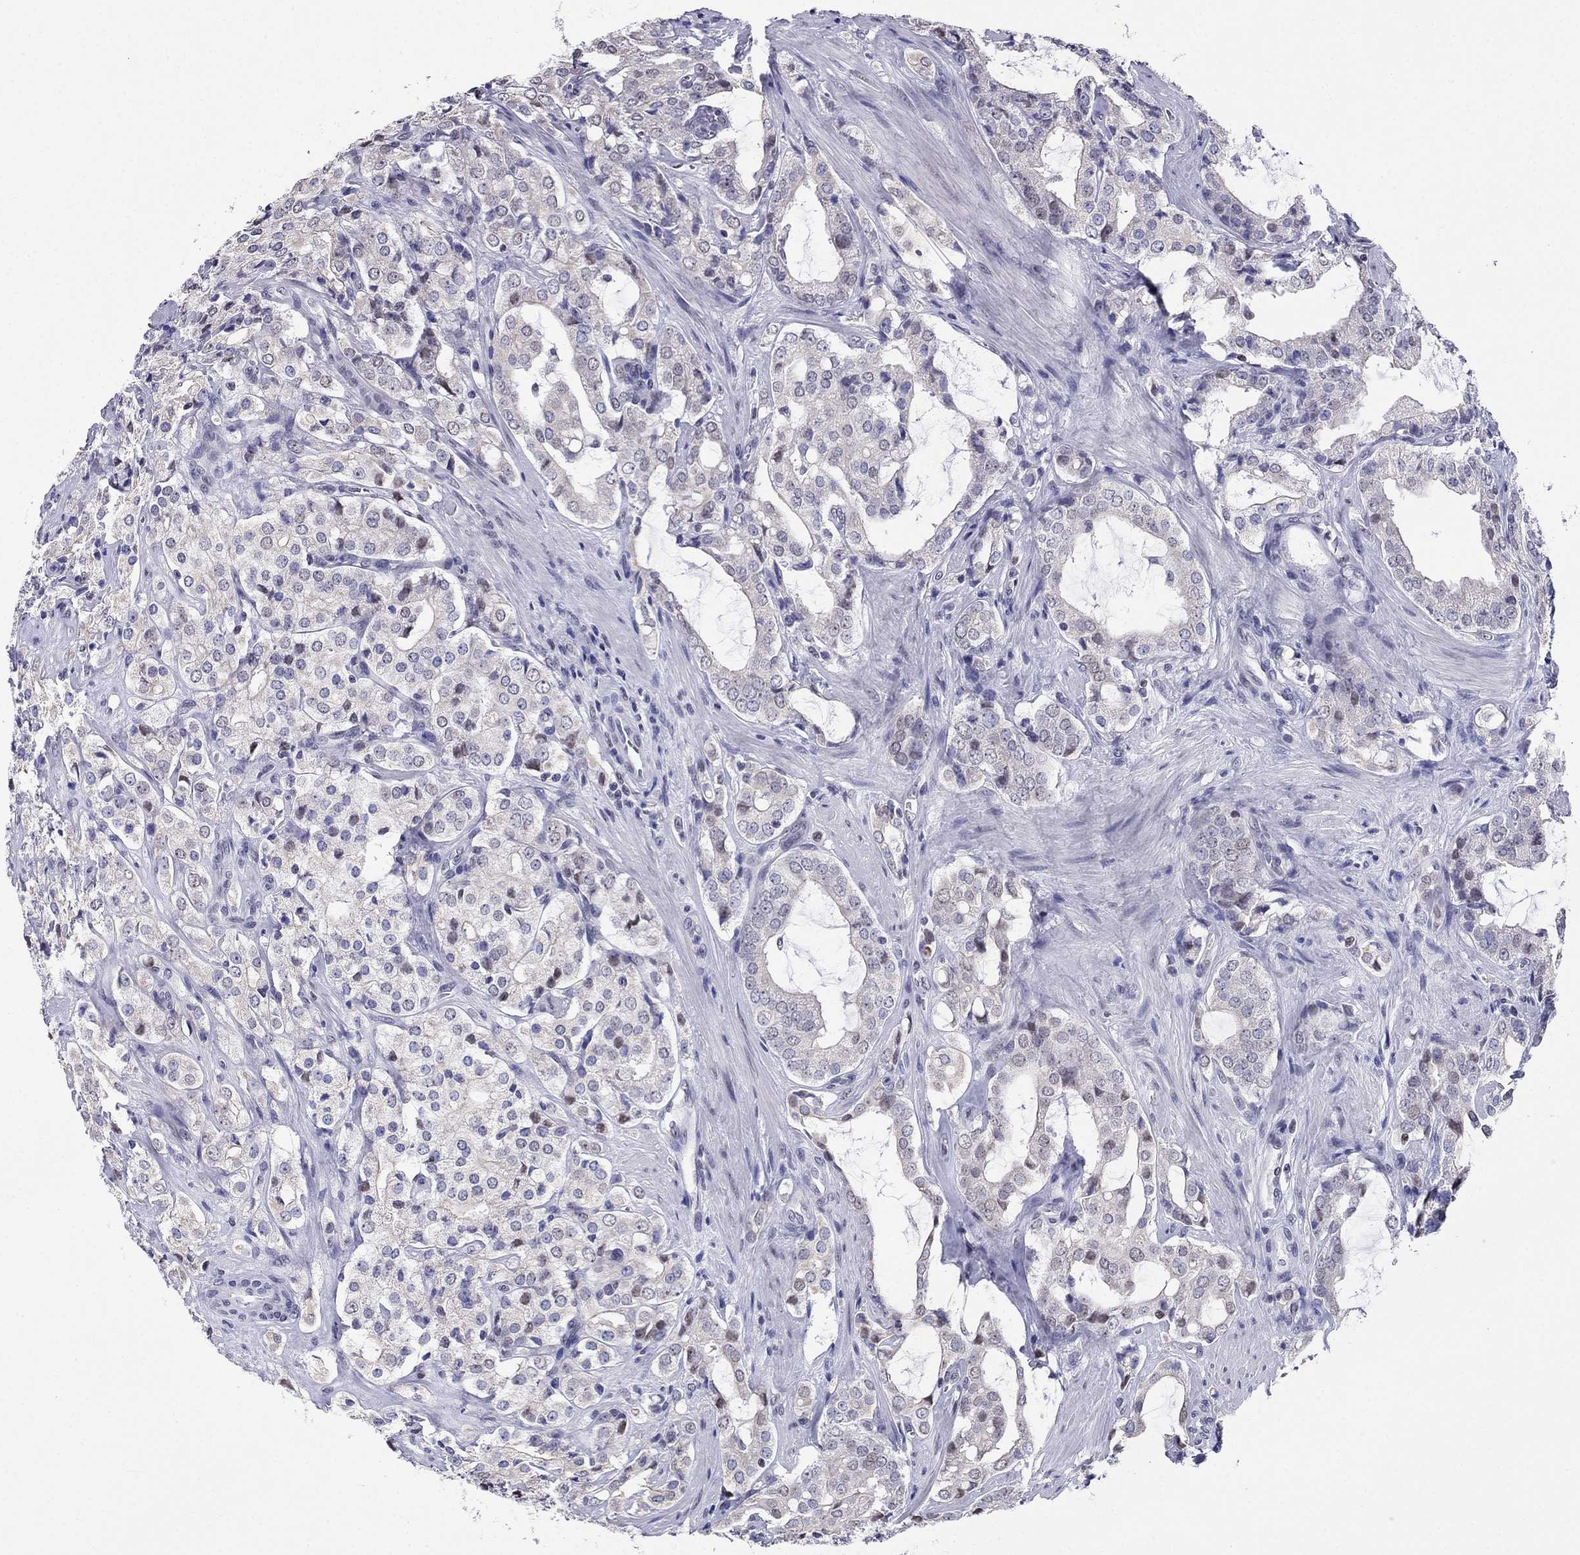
{"staining": {"intensity": "negative", "quantity": "none", "location": "none"}, "tissue": "prostate cancer", "cell_type": "Tumor cells", "image_type": "cancer", "snomed": [{"axis": "morphology", "description": "Adenocarcinoma, NOS"}, {"axis": "topography", "description": "Prostate"}], "caption": "Immunohistochemistry of human adenocarcinoma (prostate) demonstrates no expression in tumor cells.", "gene": "PPM1G", "patient": {"sex": "male", "age": 66}}